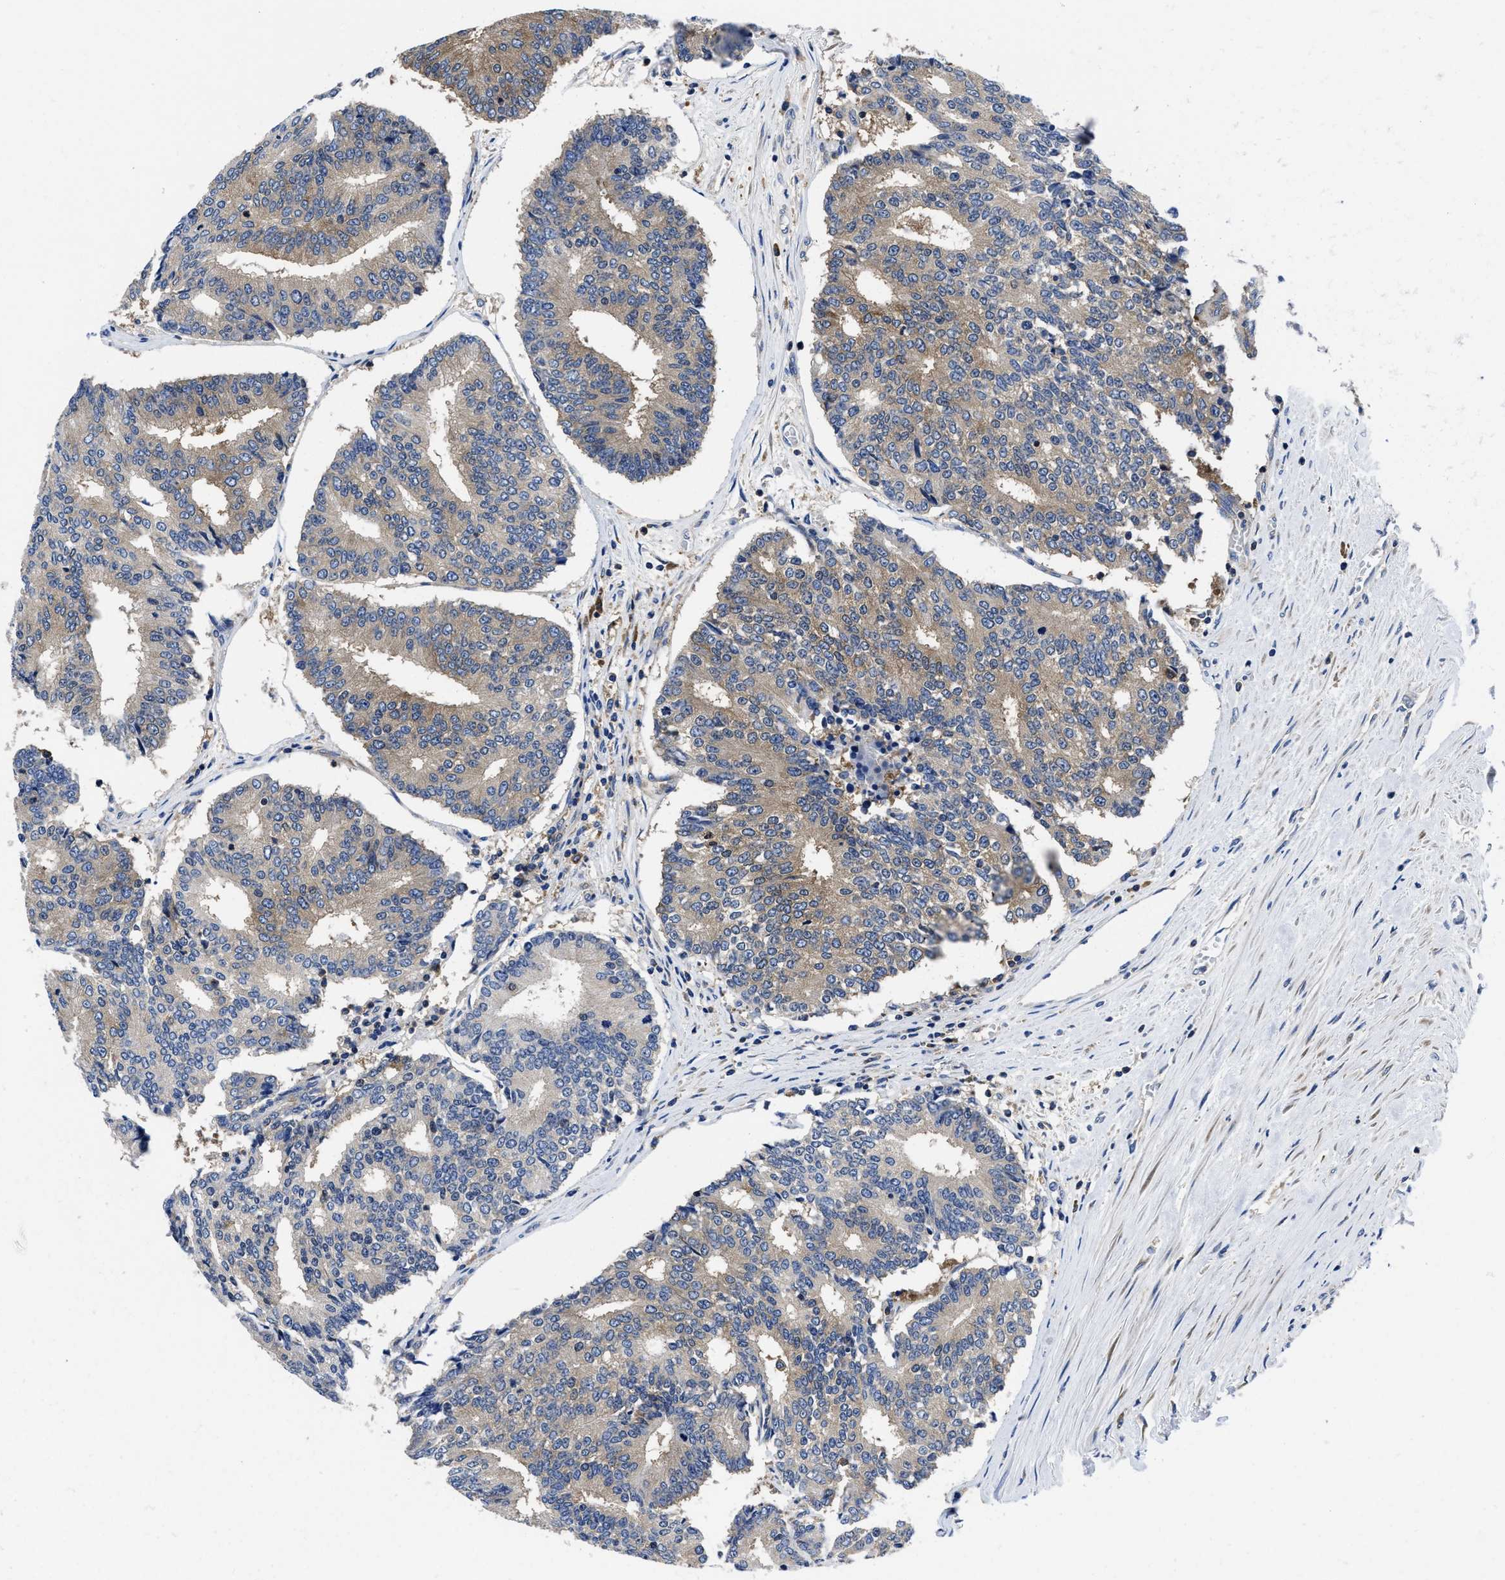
{"staining": {"intensity": "weak", "quantity": "25%-75%", "location": "cytoplasmic/membranous"}, "tissue": "prostate cancer", "cell_type": "Tumor cells", "image_type": "cancer", "snomed": [{"axis": "morphology", "description": "Adenocarcinoma, High grade"}, {"axis": "topography", "description": "Prostate"}], "caption": "Protein expression analysis of prostate cancer (high-grade adenocarcinoma) demonstrates weak cytoplasmic/membranous staining in approximately 25%-75% of tumor cells.", "gene": "YARS1", "patient": {"sex": "male", "age": 55}}